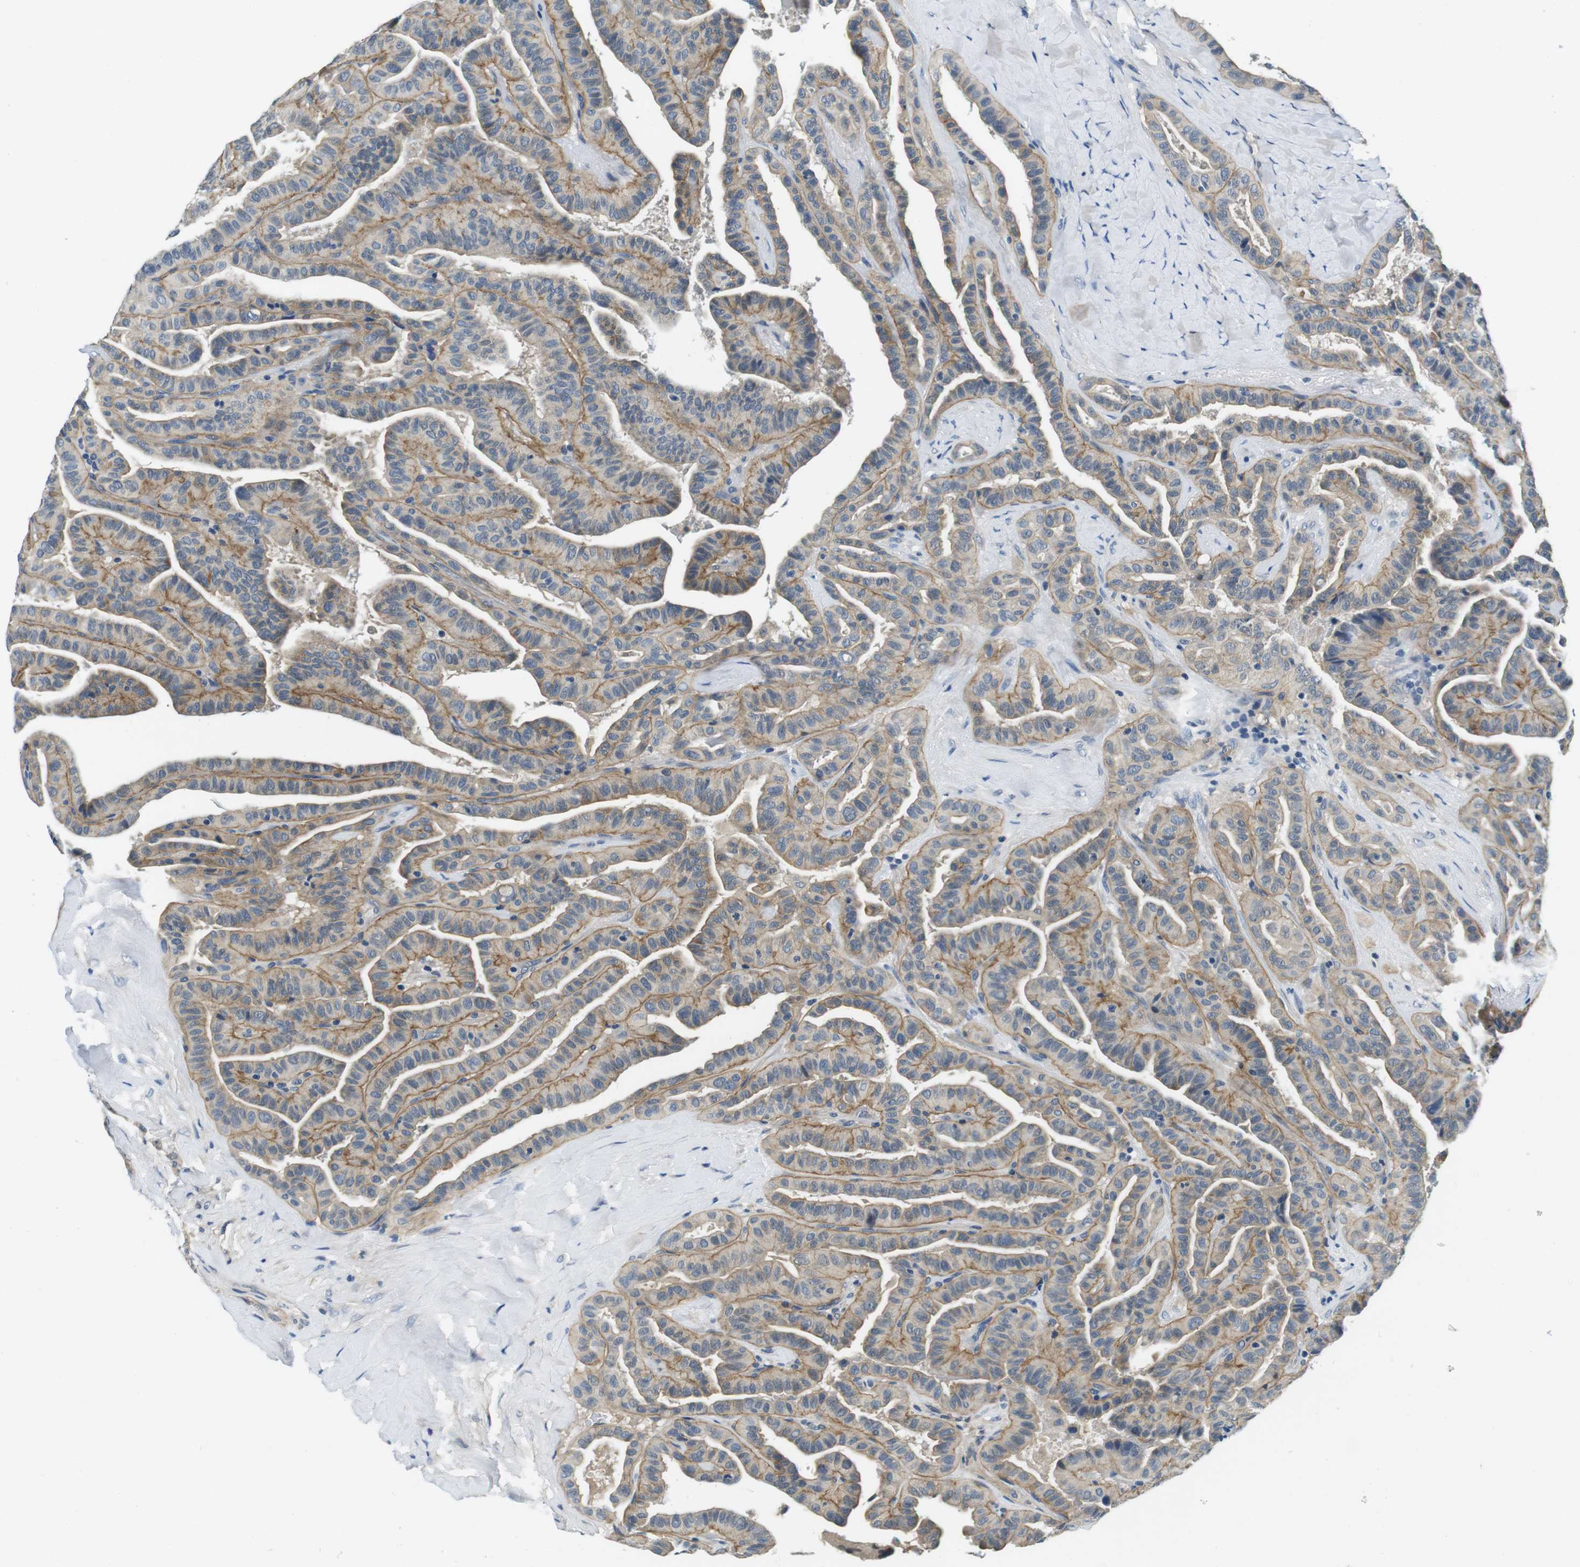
{"staining": {"intensity": "moderate", "quantity": ">75%", "location": "cytoplasmic/membranous"}, "tissue": "thyroid cancer", "cell_type": "Tumor cells", "image_type": "cancer", "snomed": [{"axis": "morphology", "description": "Papillary adenocarcinoma, NOS"}, {"axis": "topography", "description": "Thyroid gland"}], "caption": "An IHC histopathology image of neoplastic tissue is shown. Protein staining in brown shows moderate cytoplasmic/membranous positivity in thyroid cancer (papillary adenocarcinoma) within tumor cells.", "gene": "DTNA", "patient": {"sex": "male", "age": 77}}